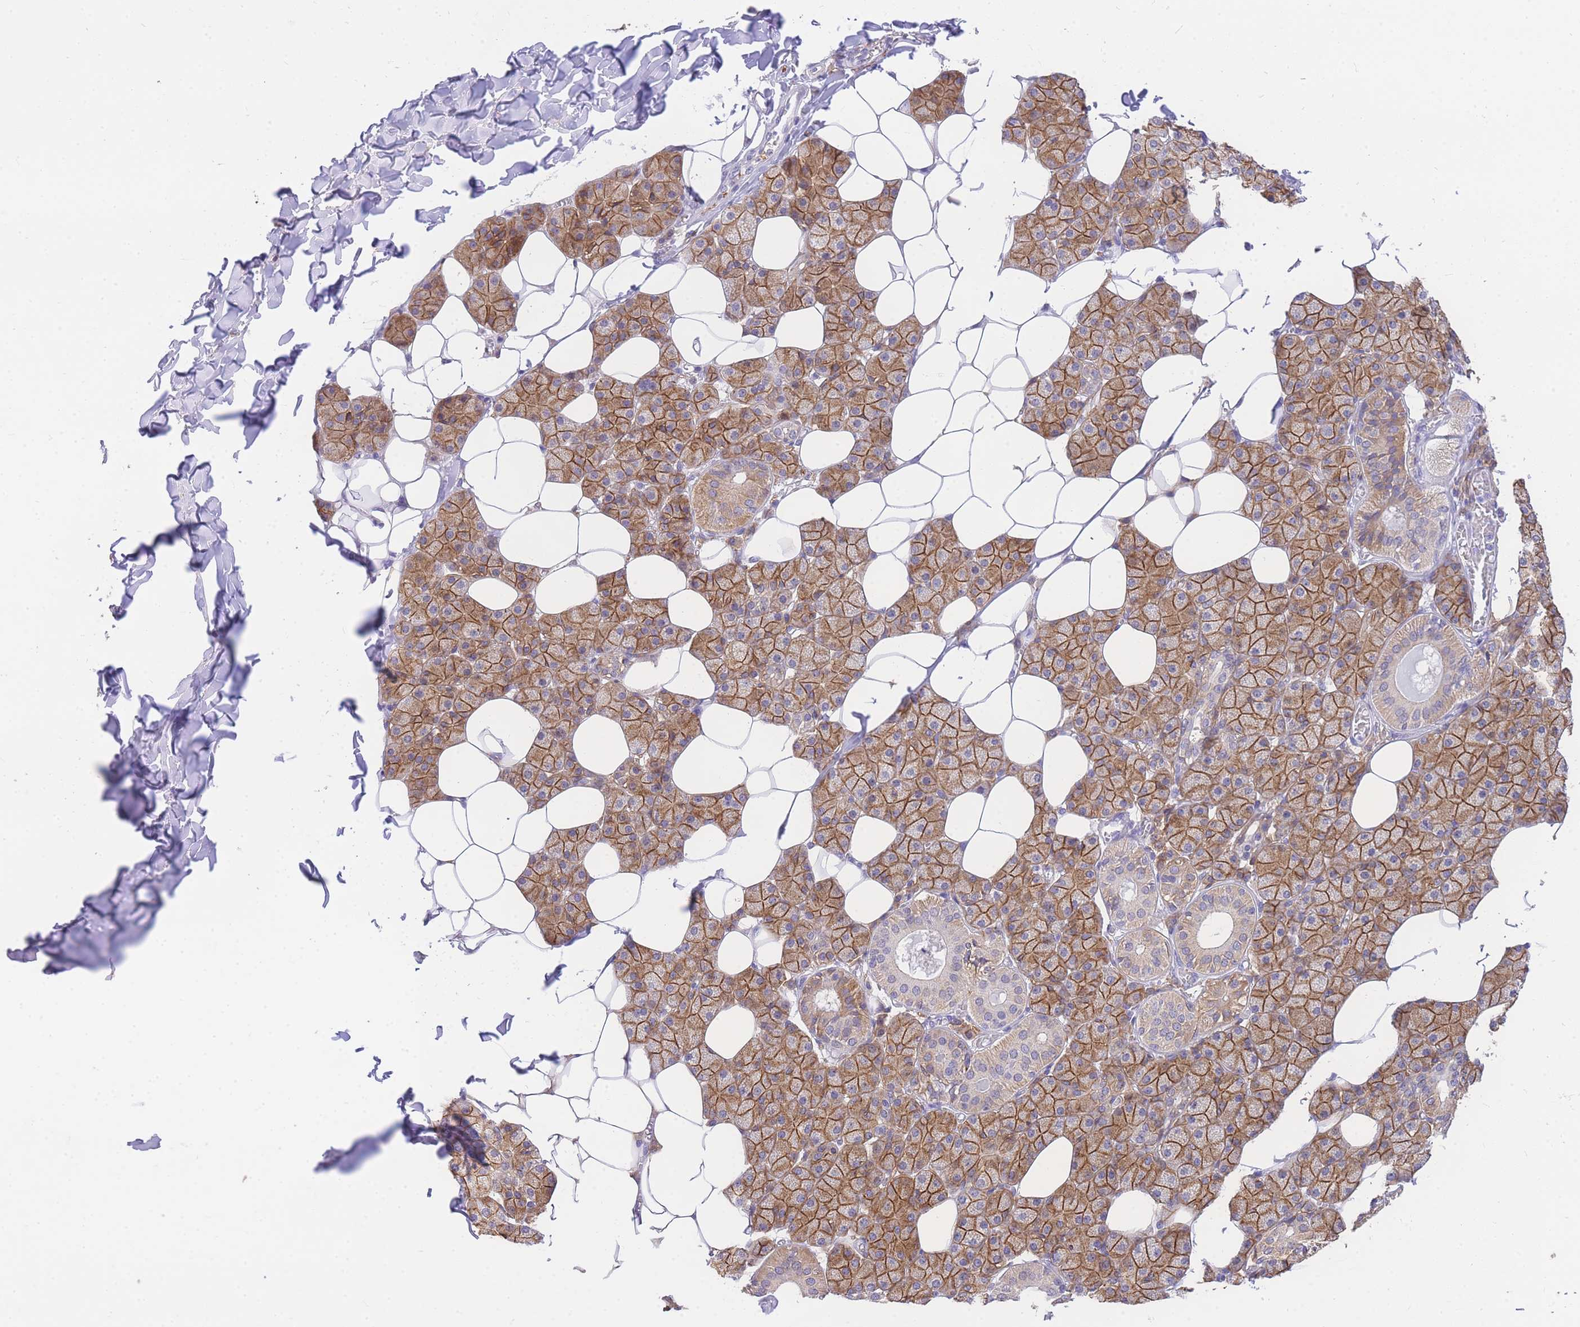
{"staining": {"intensity": "moderate", "quantity": ">75%", "location": "cytoplasmic/membranous"}, "tissue": "salivary gland", "cell_type": "Glandular cells", "image_type": "normal", "snomed": [{"axis": "morphology", "description": "Normal tissue, NOS"}, {"axis": "topography", "description": "Salivary gland"}], "caption": "Salivary gland stained with a brown dye demonstrates moderate cytoplasmic/membranous positive expression in about >75% of glandular cells.", "gene": "C2orf88", "patient": {"sex": "female", "age": 33}}